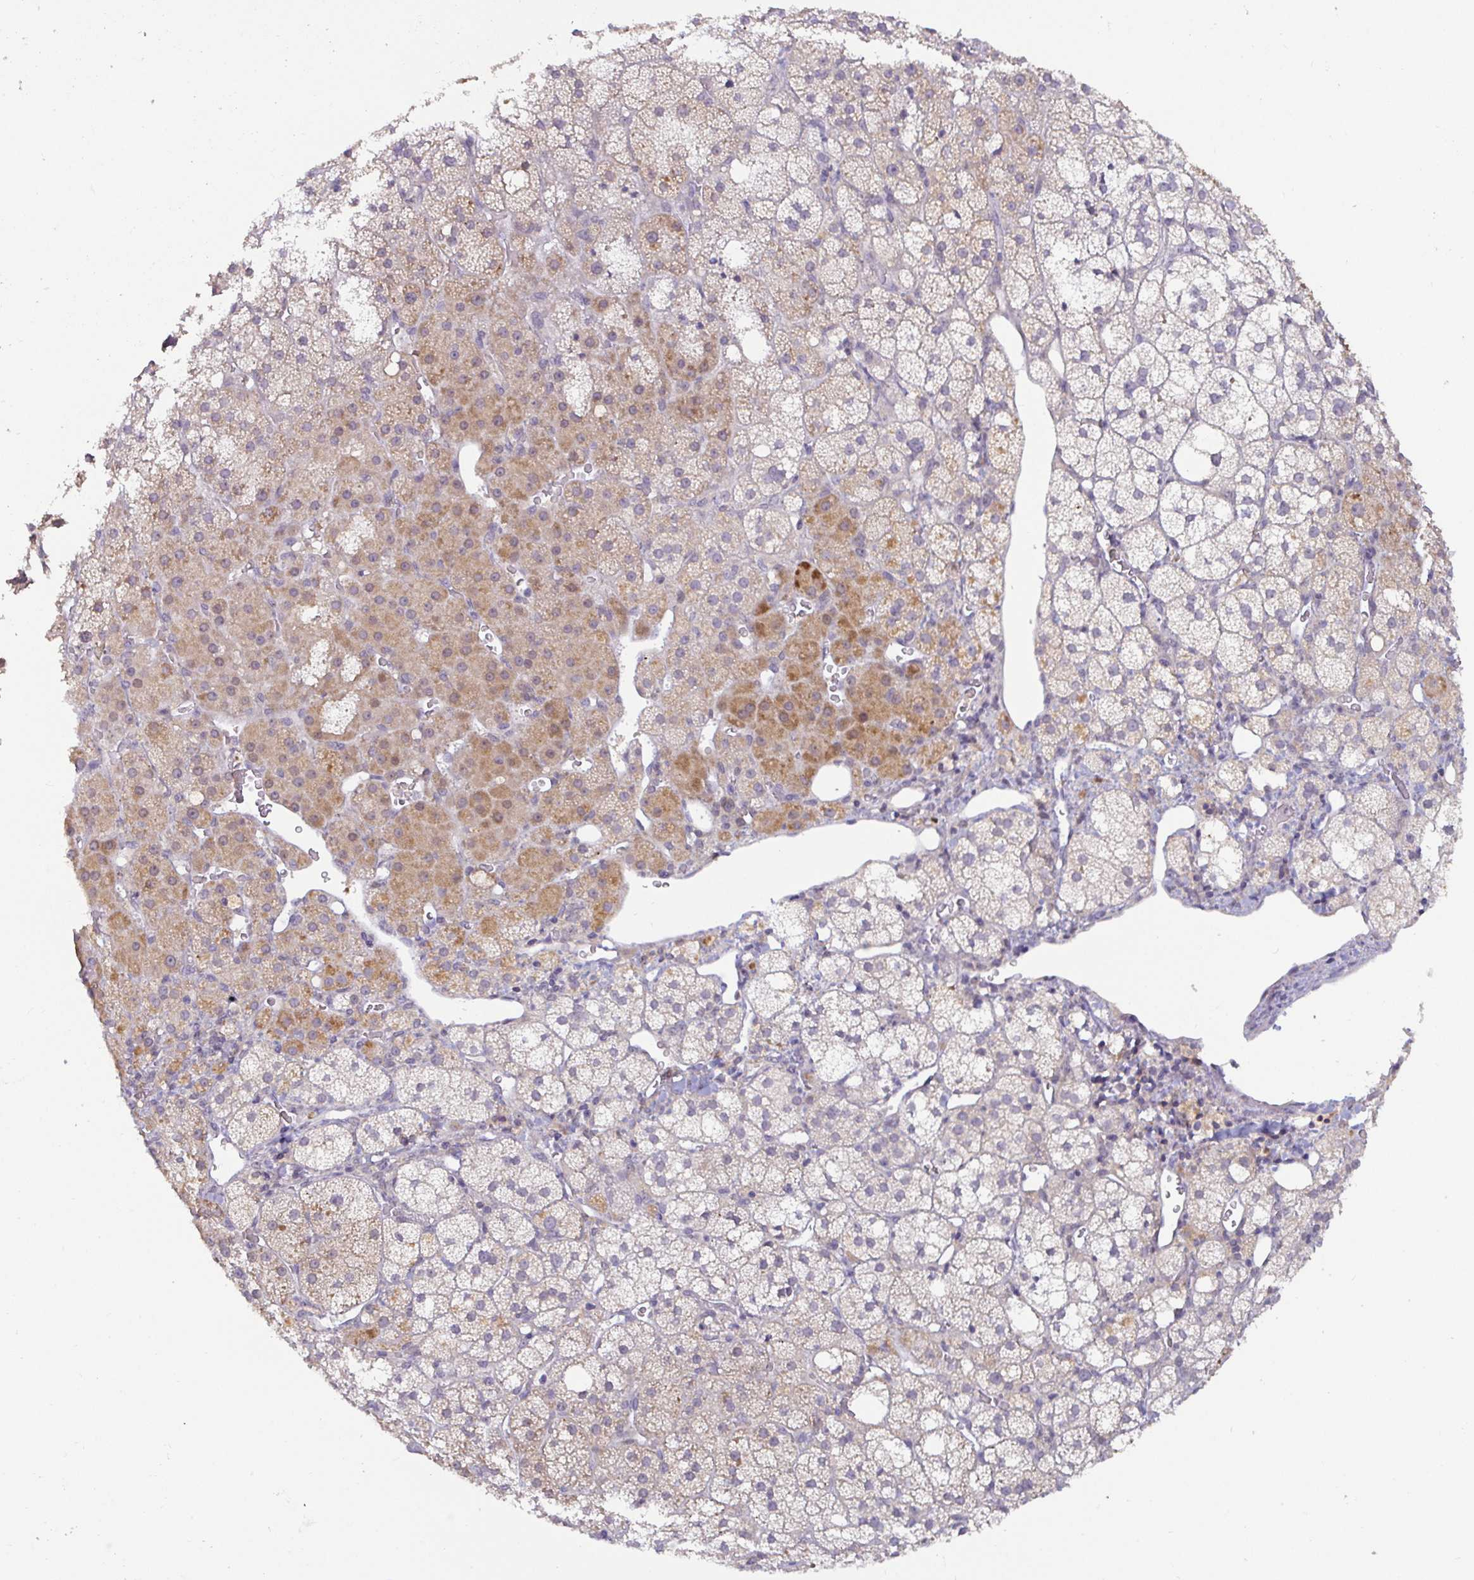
{"staining": {"intensity": "strong", "quantity": "25%-75%", "location": "cytoplasmic/membranous"}, "tissue": "adrenal gland", "cell_type": "Glandular cells", "image_type": "normal", "snomed": [{"axis": "morphology", "description": "Normal tissue, NOS"}, {"axis": "topography", "description": "Adrenal gland"}], "caption": "High-power microscopy captured an immunohistochemistry (IHC) photomicrograph of normal adrenal gland, revealing strong cytoplasmic/membranous staining in approximately 25%-75% of glandular cells. The staining was performed using DAB to visualize the protein expression in brown, while the nuclei were stained in blue with hematoxylin (Magnification: 20x).", "gene": "GSTM1", "patient": {"sex": "male", "age": 53}}